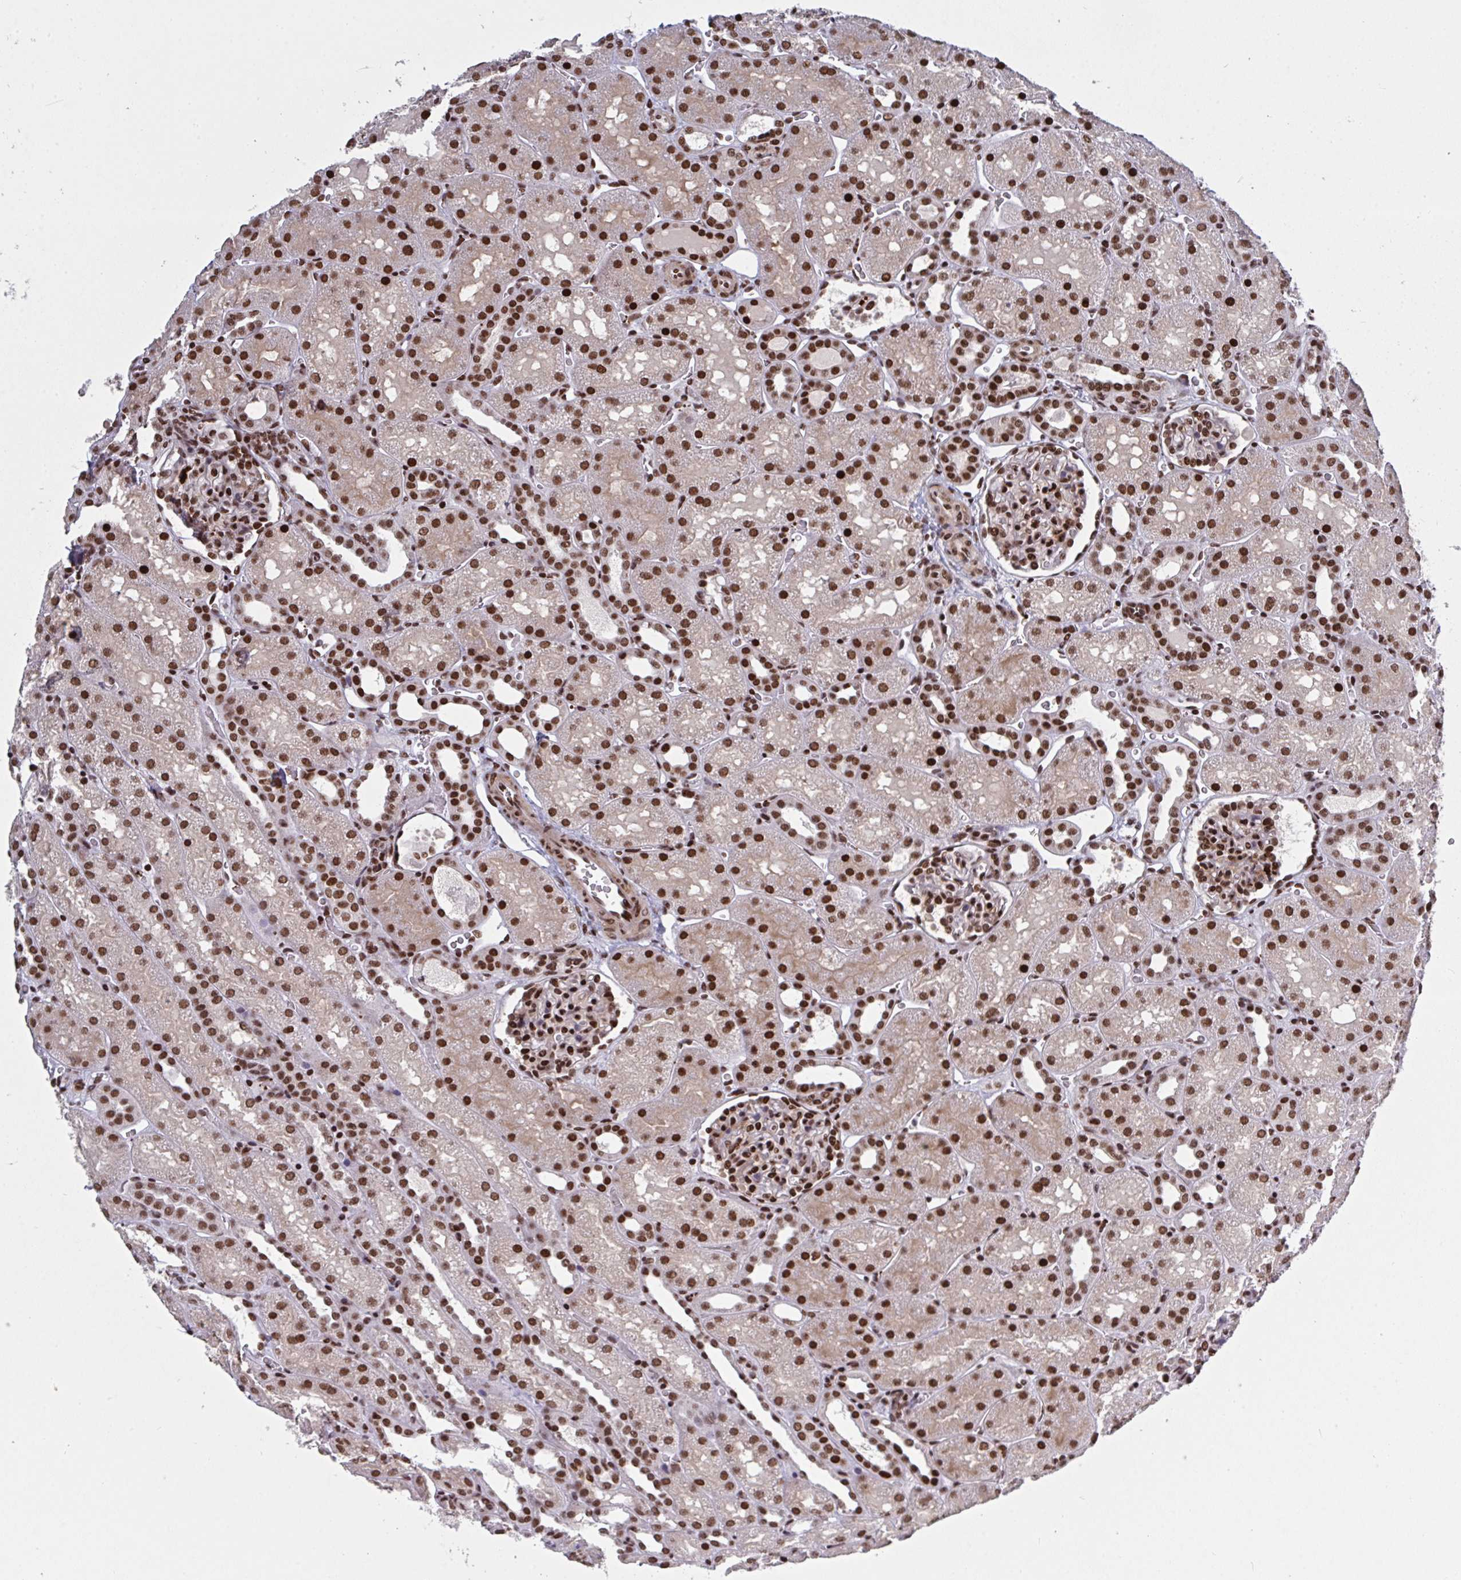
{"staining": {"intensity": "strong", "quantity": ">75%", "location": "nuclear"}, "tissue": "kidney", "cell_type": "Cells in glomeruli", "image_type": "normal", "snomed": [{"axis": "morphology", "description": "Normal tissue, NOS"}, {"axis": "topography", "description": "Kidney"}], "caption": "This image exhibits IHC staining of benign kidney, with high strong nuclear positivity in approximately >75% of cells in glomeruli.", "gene": "ZNF607", "patient": {"sex": "male", "age": 2}}